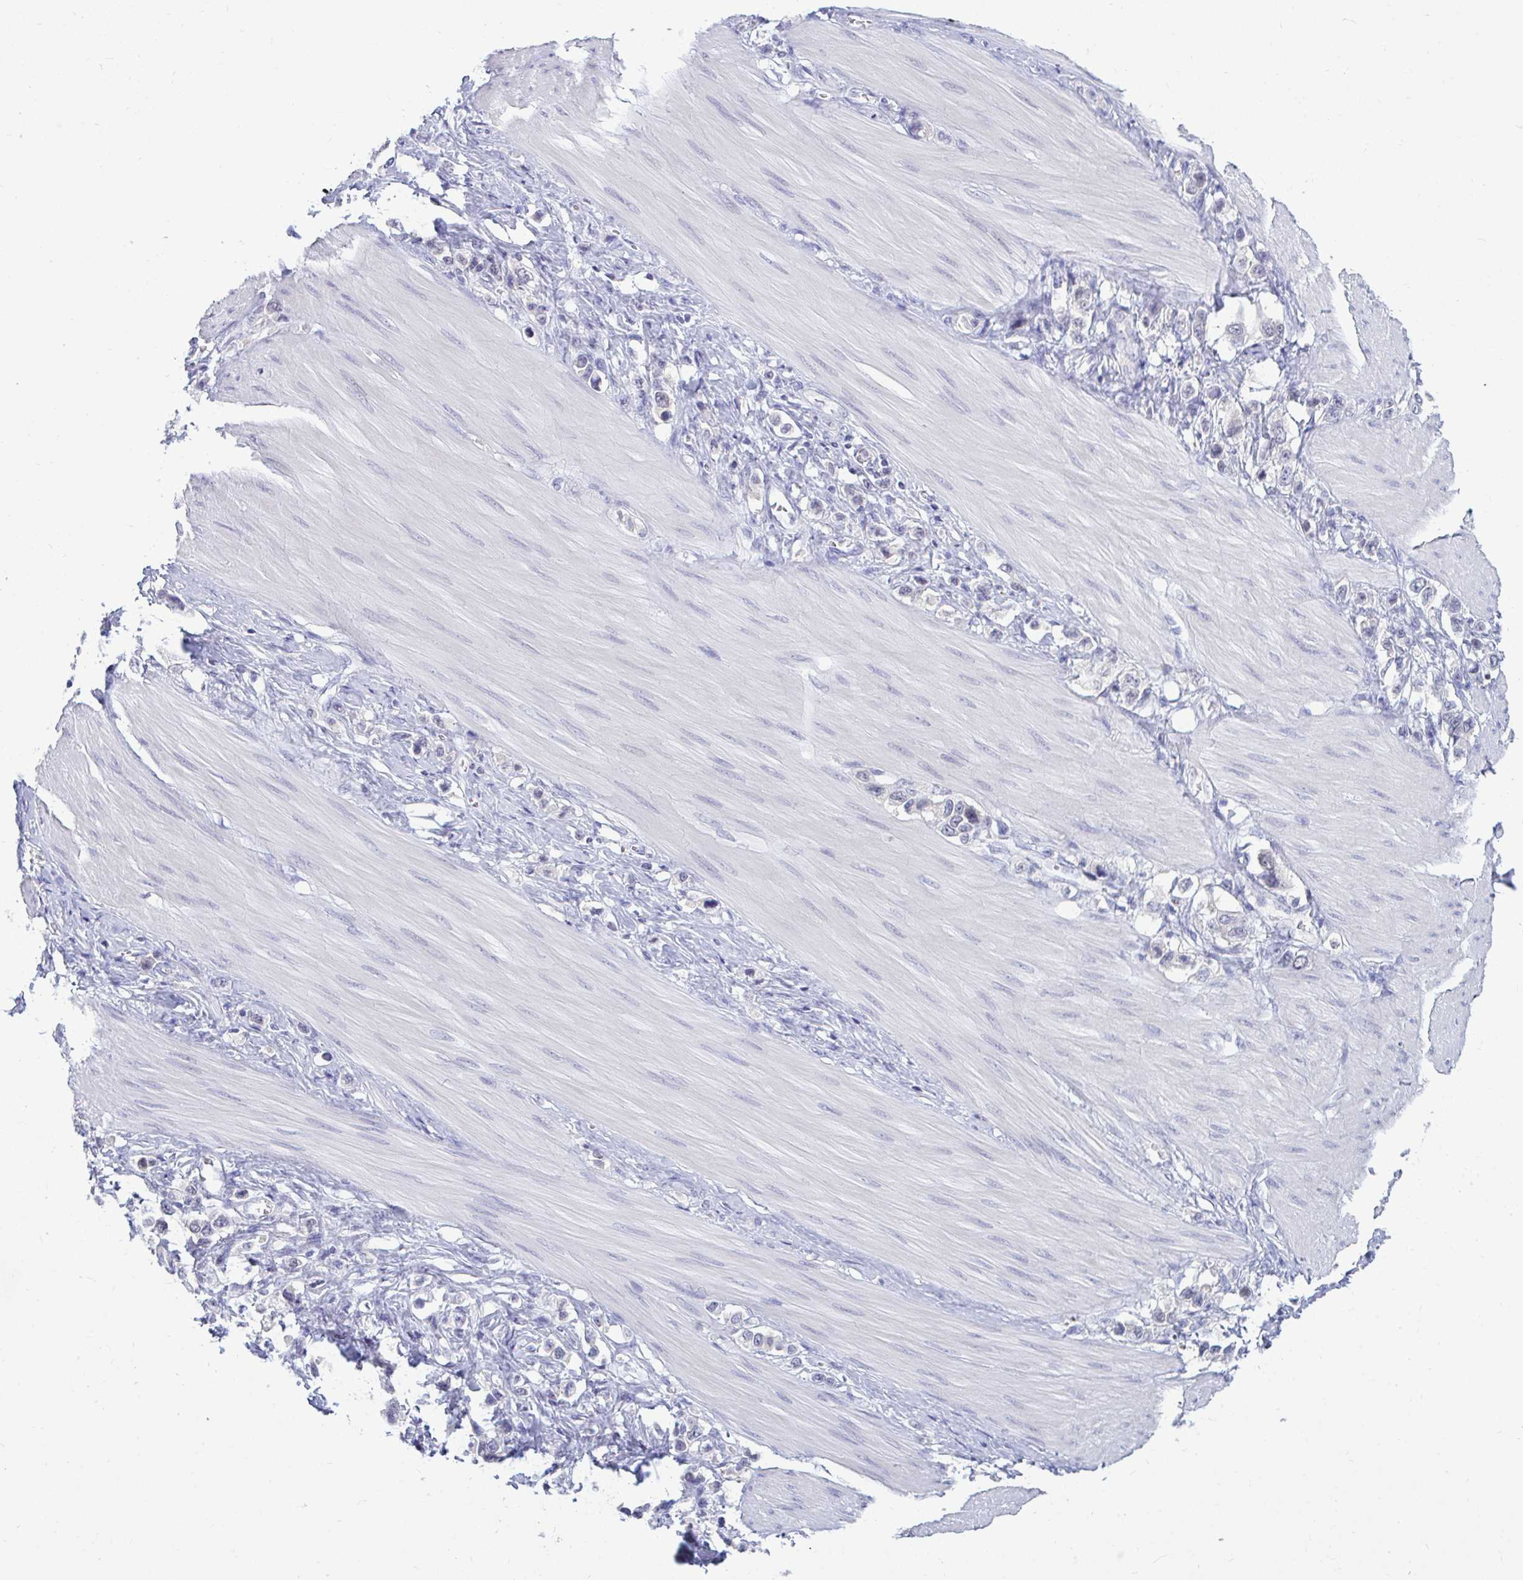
{"staining": {"intensity": "negative", "quantity": "none", "location": "none"}, "tissue": "stomach cancer", "cell_type": "Tumor cells", "image_type": "cancer", "snomed": [{"axis": "morphology", "description": "Adenocarcinoma, NOS"}, {"axis": "topography", "description": "Stomach"}], "caption": "Tumor cells are negative for protein expression in human stomach cancer (adenocarcinoma).", "gene": "CSE1L", "patient": {"sex": "female", "age": 65}}